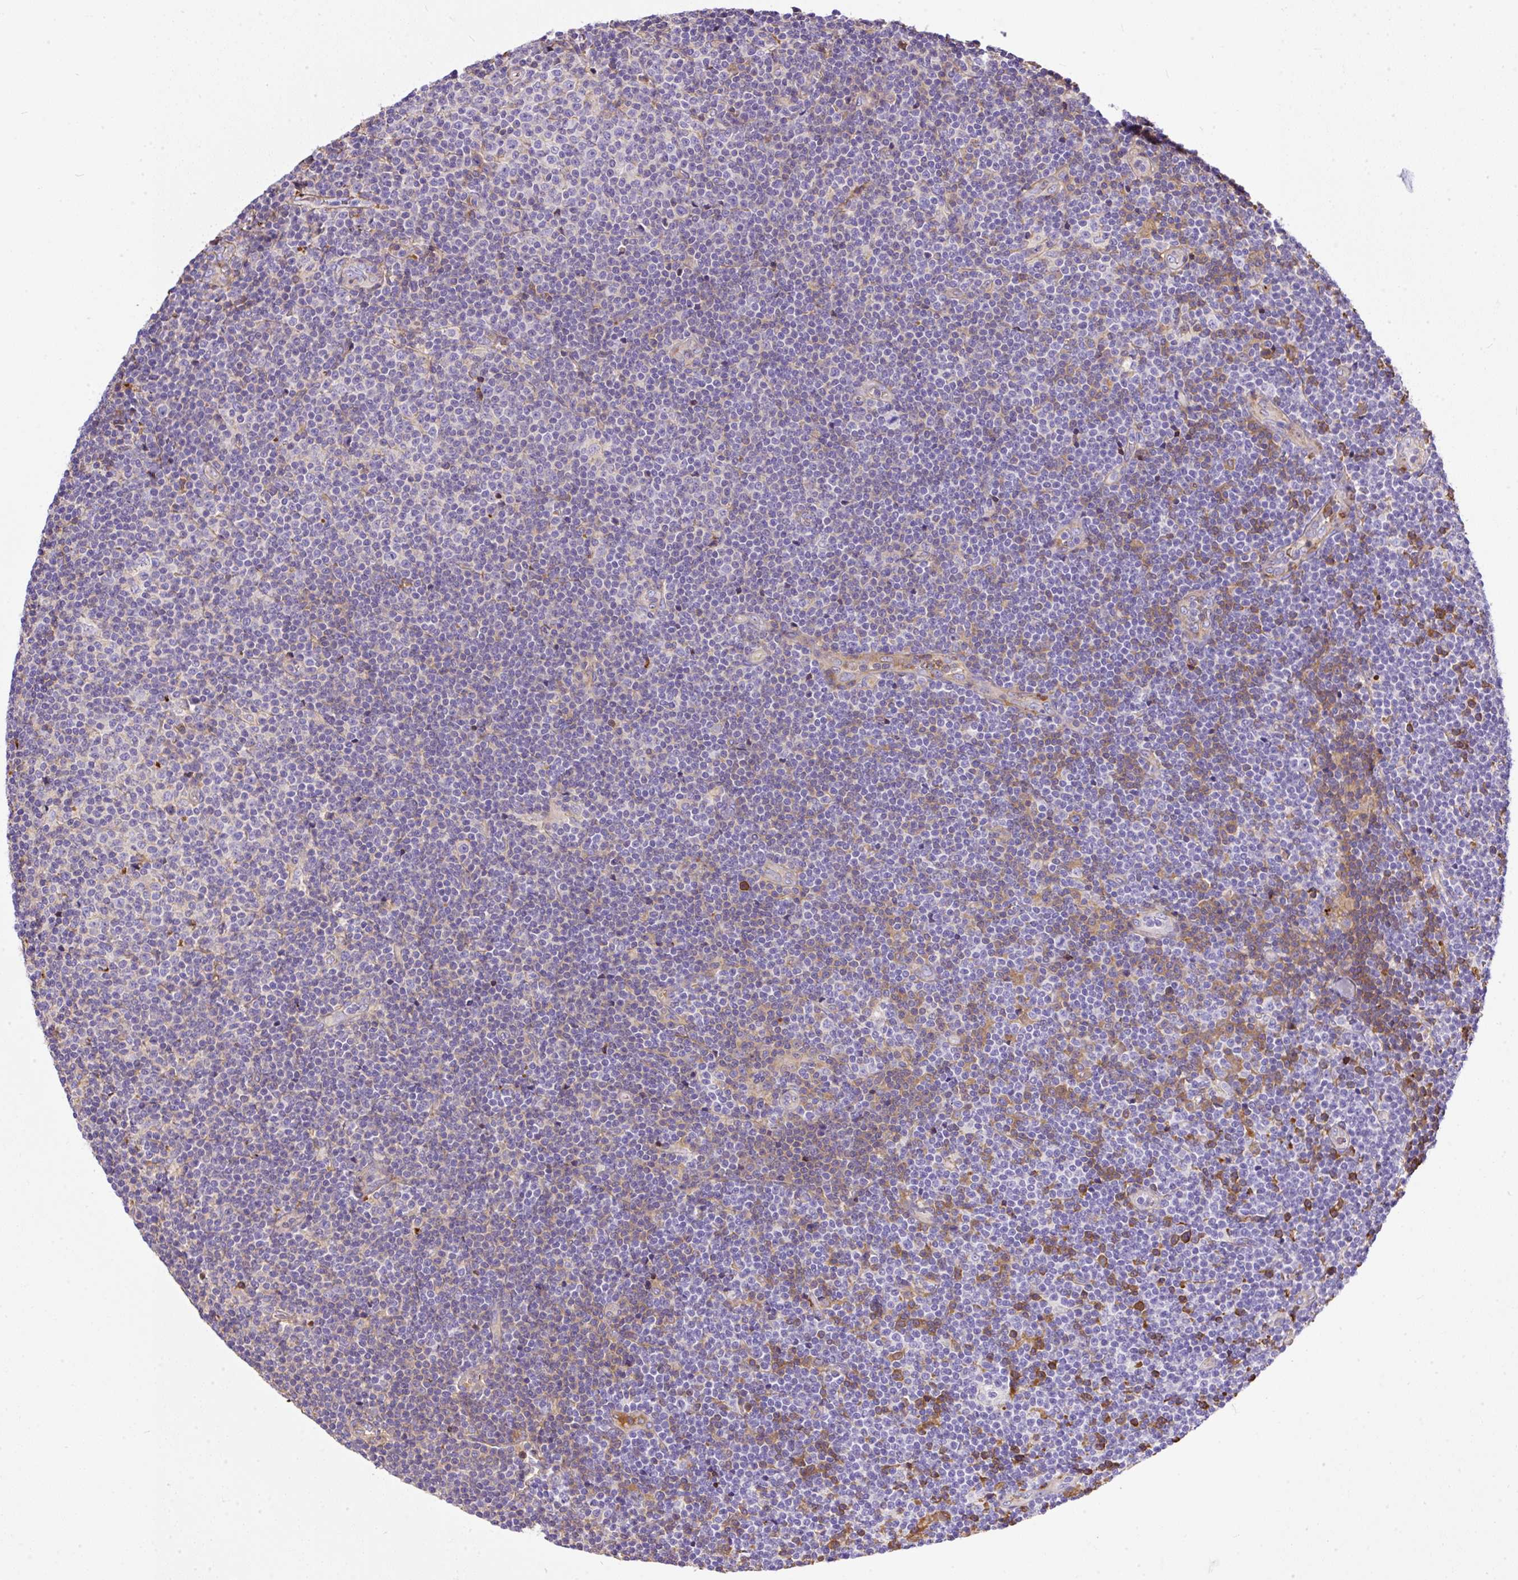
{"staining": {"intensity": "negative", "quantity": "none", "location": "none"}, "tissue": "lymphoma", "cell_type": "Tumor cells", "image_type": "cancer", "snomed": [{"axis": "morphology", "description": "Malignant lymphoma, non-Hodgkin's type, Low grade"}, {"axis": "topography", "description": "Lymph node"}], "caption": "An immunohistochemistry (IHC) photomicrograph of low-grade malignant lymphoma, non-Hodgkin's type is shown. There is no staining in tumor cells of low-grade malignant lymphoma, non-Hodgkin's type.", "gene": "CLEC3B", "patient": {"sex": "male", "age": 48}}